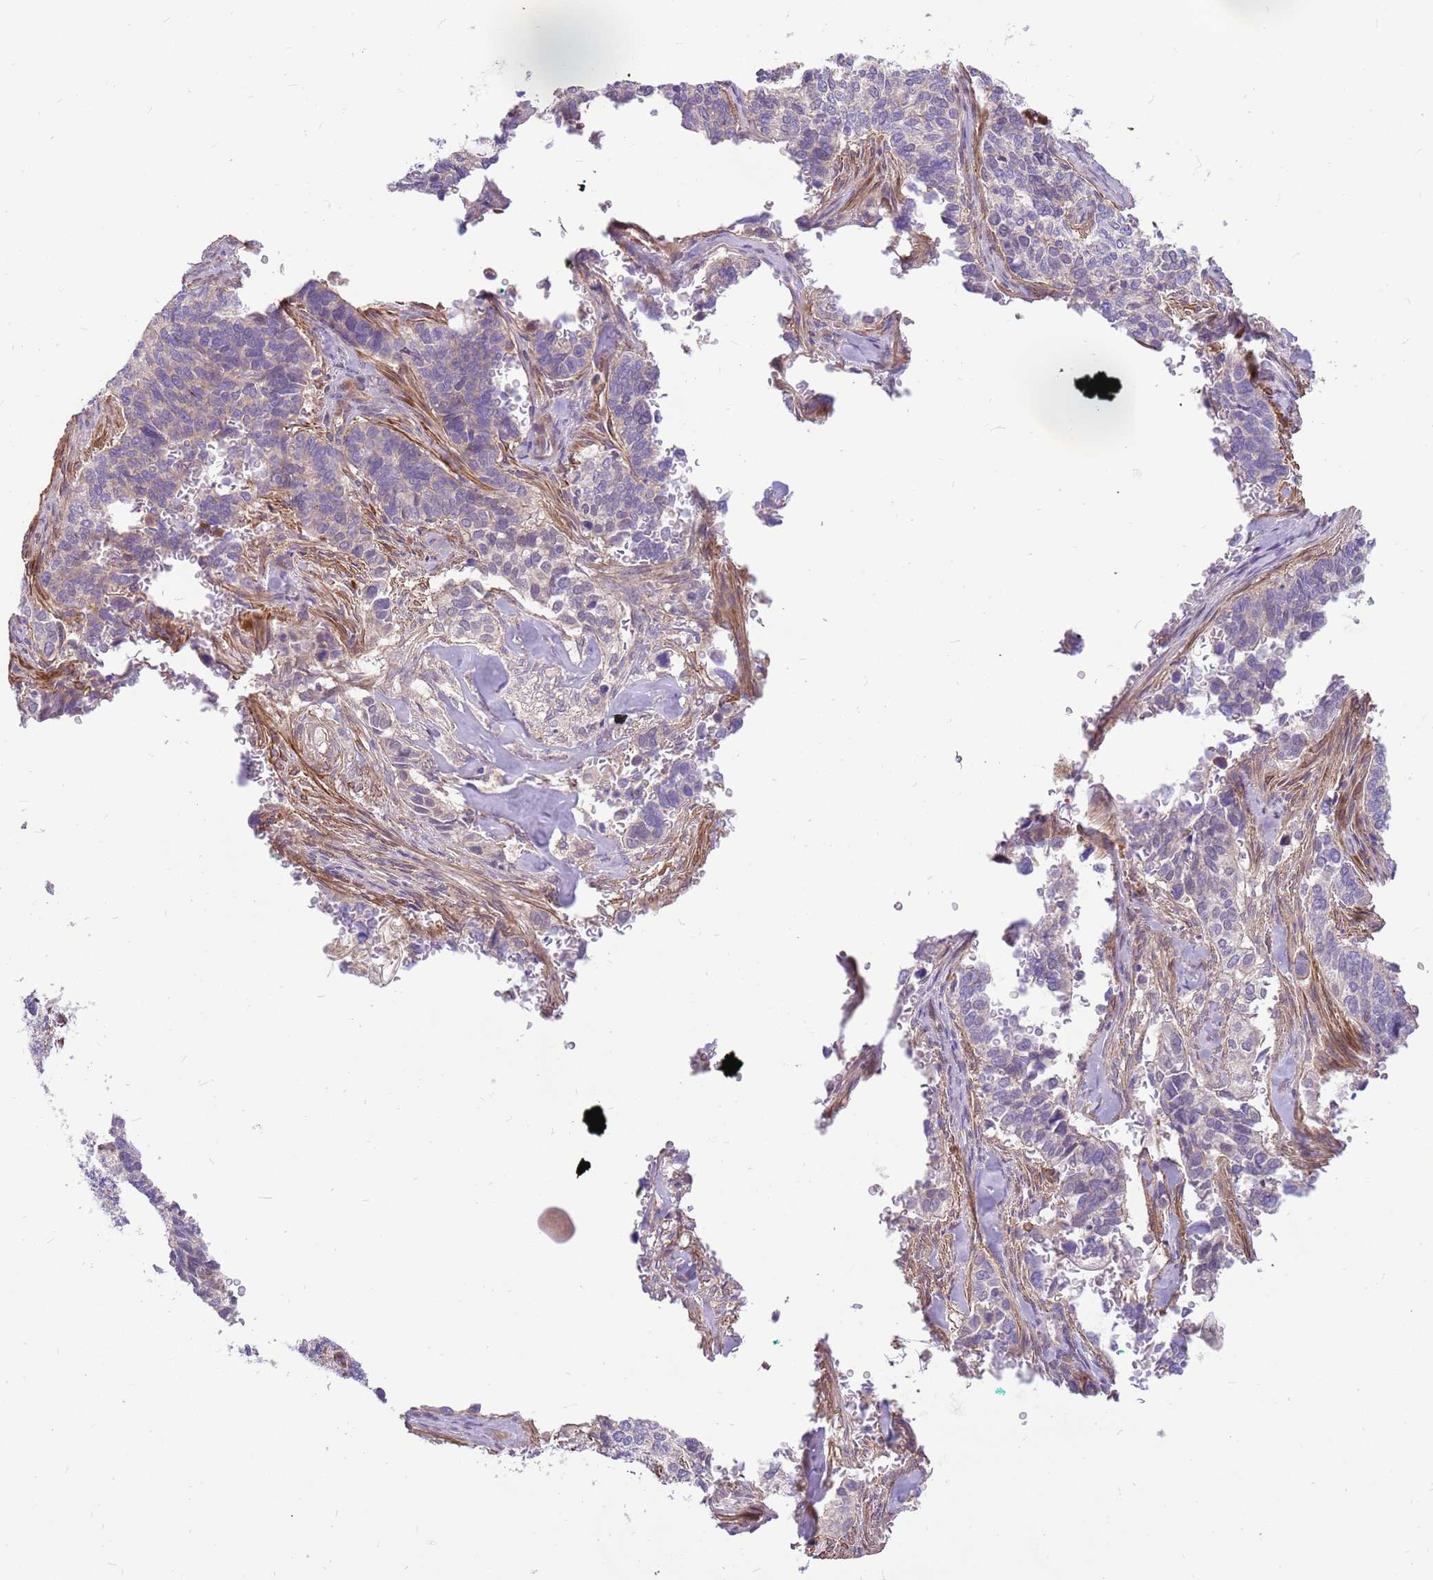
{"staining": {"intensity": "negative", "quantity": "none", "location": "none"}, "tissue": "cervical cancer", "cell_type": "Tumor cells", "image_type": "cancer", "snomed": [{"axis": "morphology", "description": "Squamous cell carcinoma, NOS"}, {"axis": "topography", "description": "Cervix"}], "caption": "Cervical cancer was stained to show a protein in brown. There is no significant staining in tumor cells.", "gene": "MVD", "patient": {"sex": "female", "age": 38}}